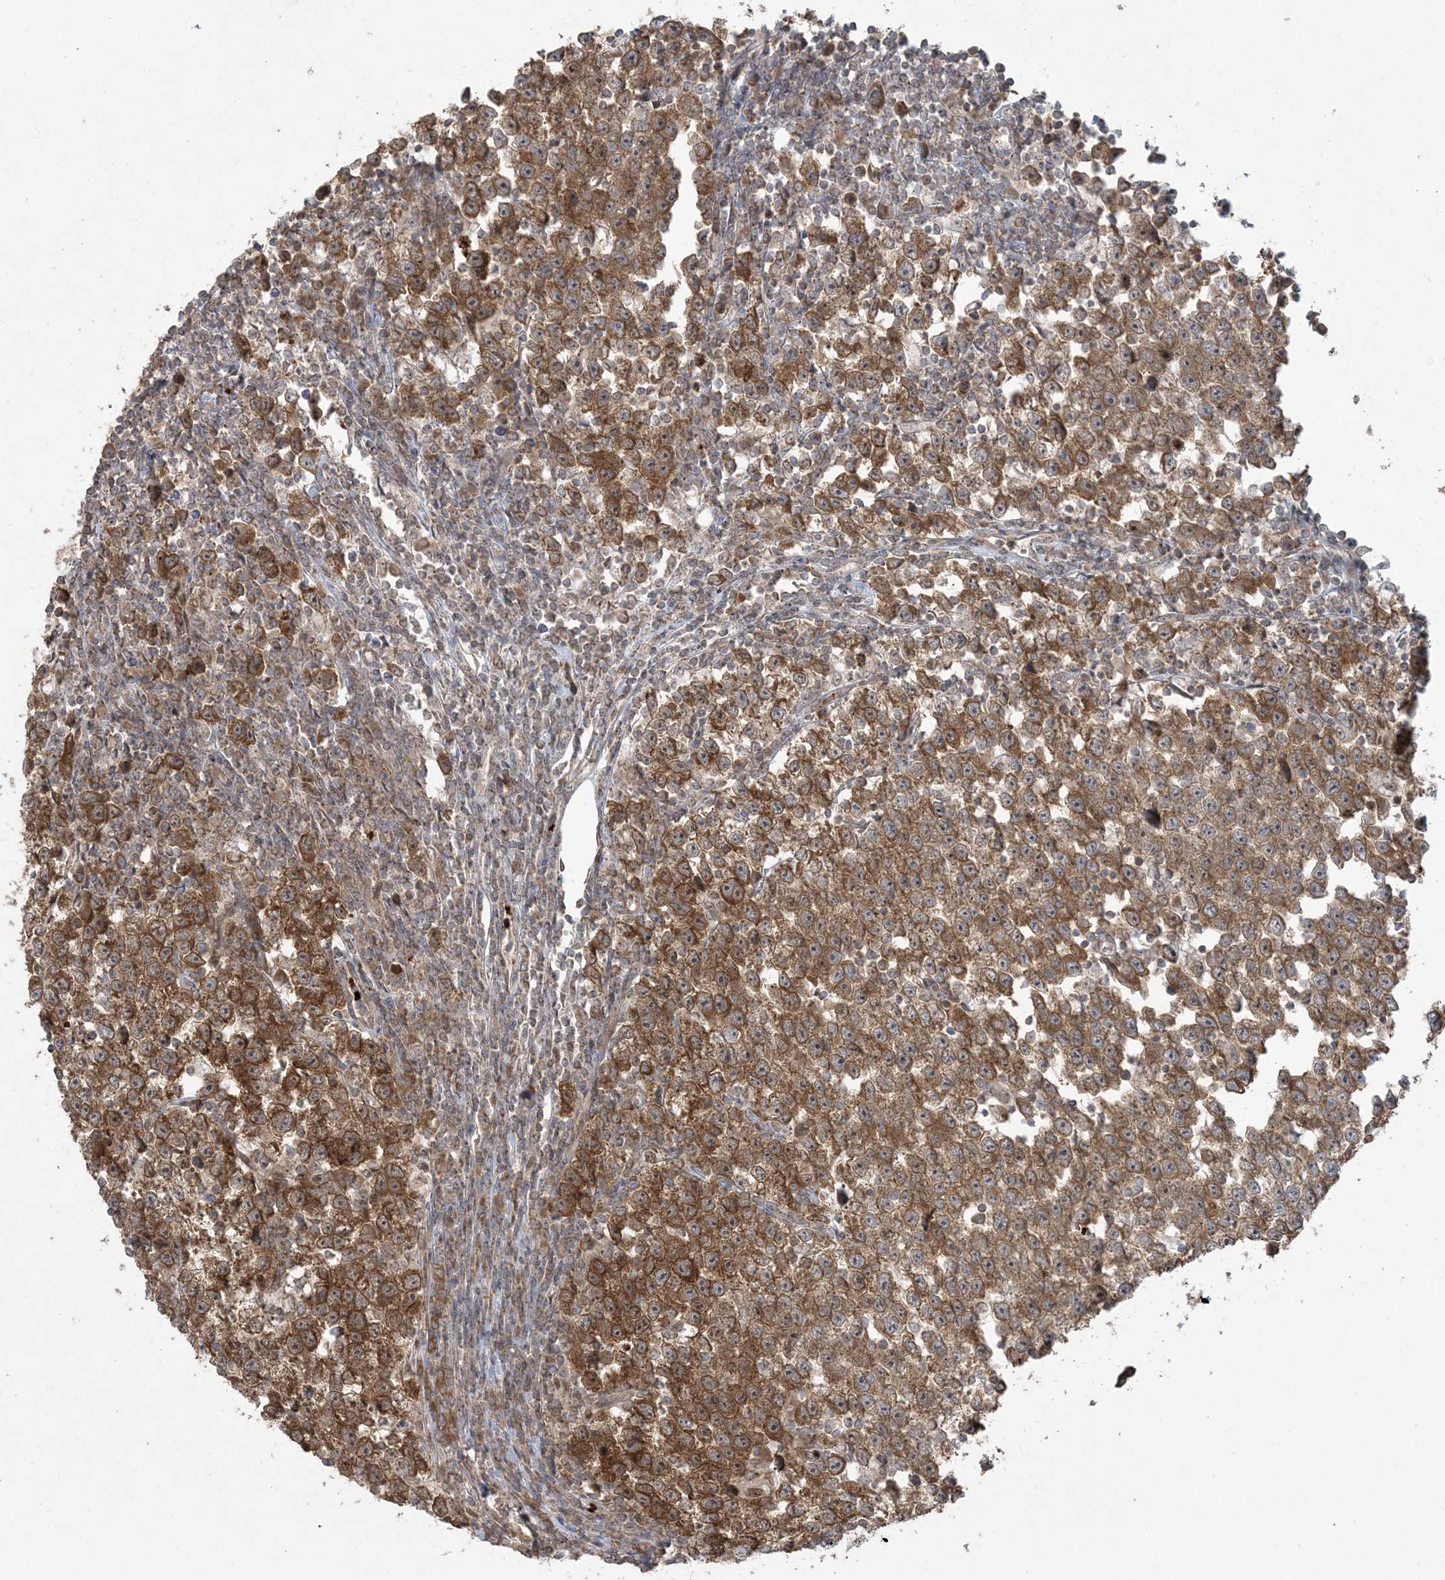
{"staining": {"intensity": "strong", "quantity": ">75%", "location": "cytoplasmic/membranous"}, "tissue": "testis cancer", "cell_type": "Tumor cells", "image_type": "cancer", "snomed": [{"axis": "morphology", "description": "Normal tissue, NOS"}, {"axis": "morphology", "description": "Seminoma, NOS"}, {"axis": "topography", "description": "Testis"}], "caption": "About >75% of tumor cells in human testis cancer exhibit strong cytoplasmic/membranous protein expression as visualized by brown immunohistochemical staining.", "gene": "ABCF3", "patient": {"sex": "male", "age": 43}}